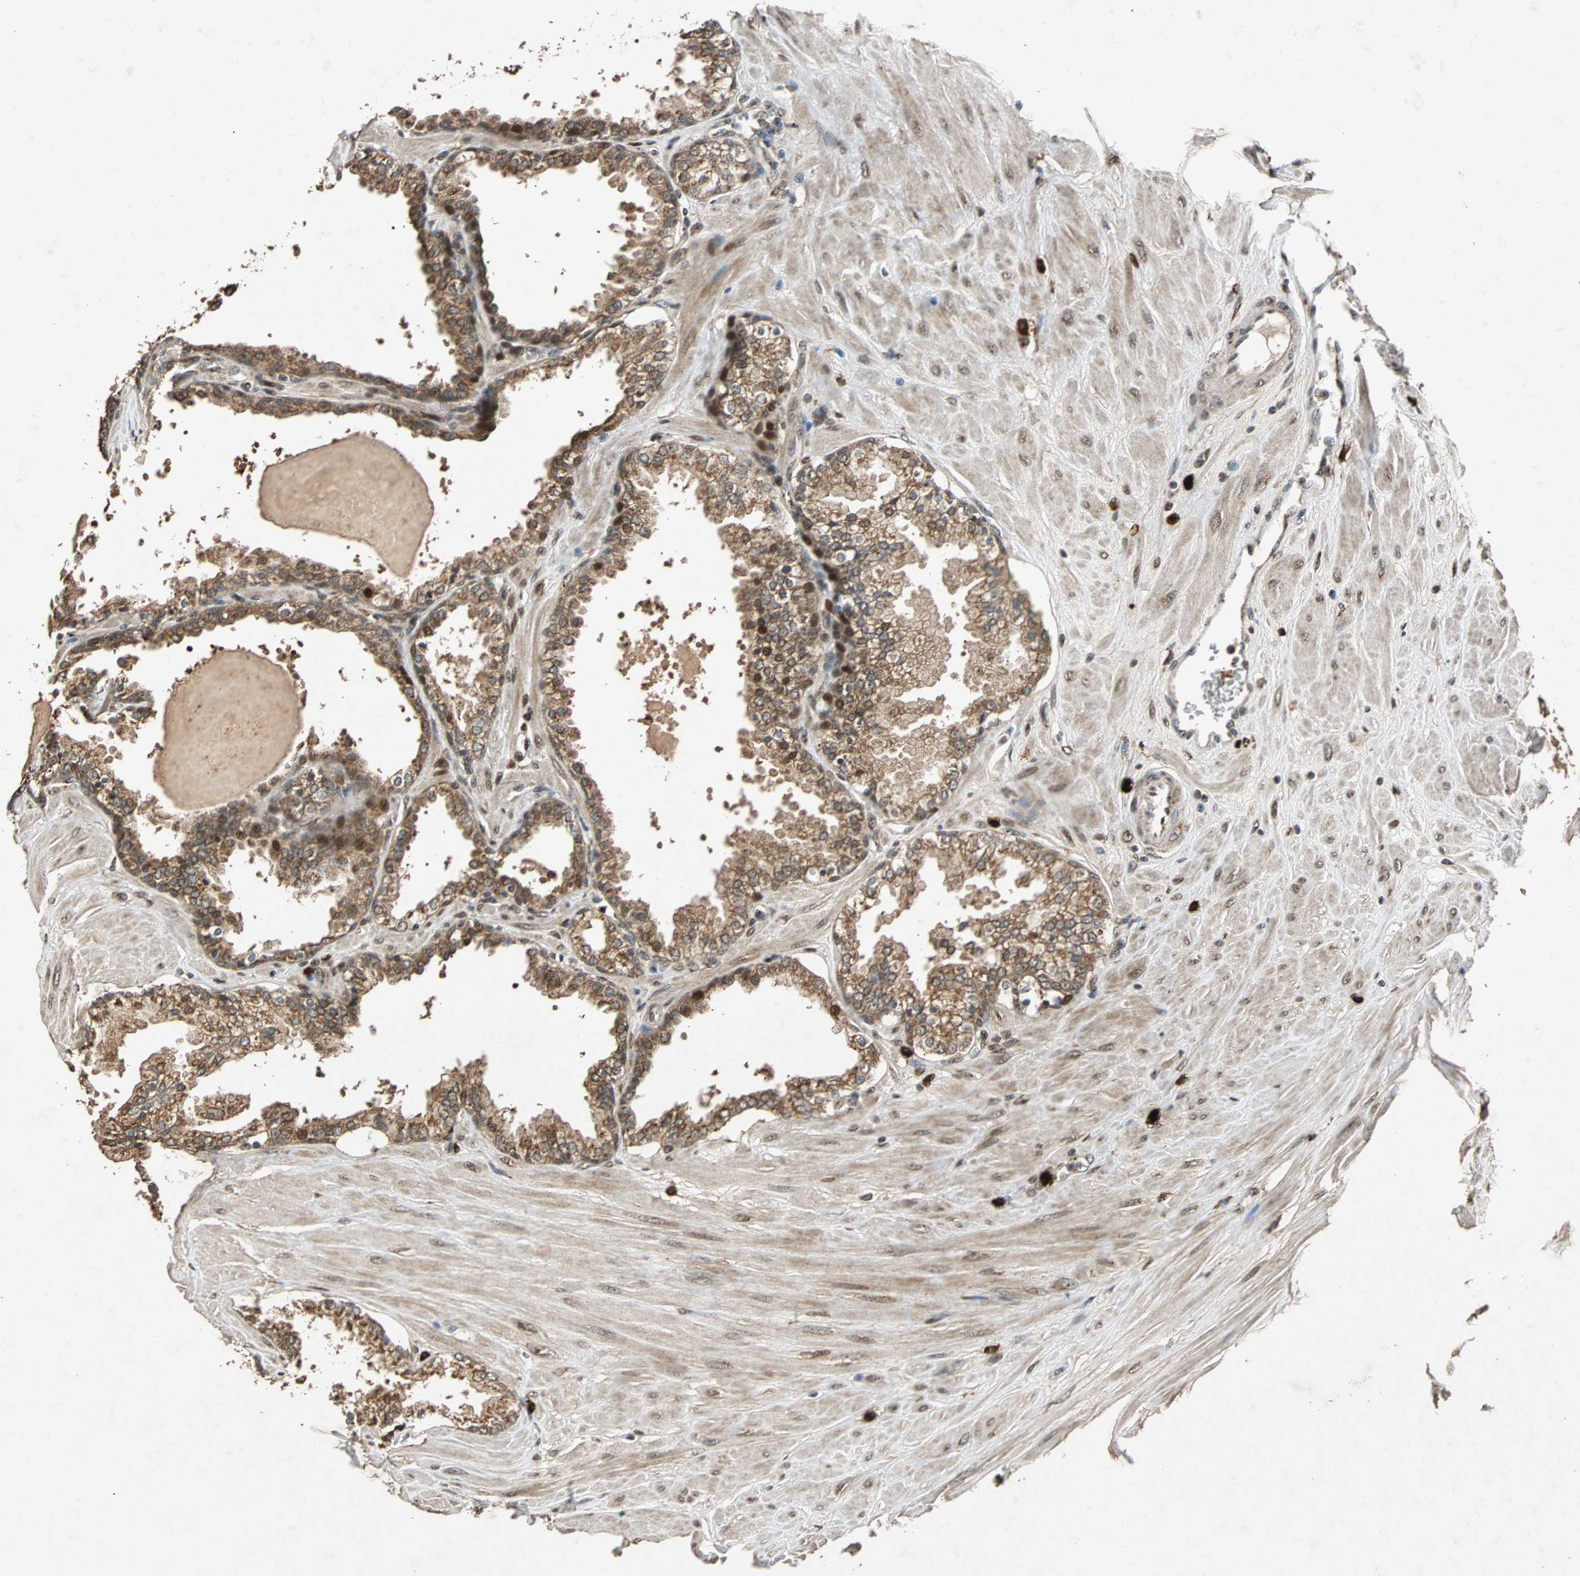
{"staining": {"intensity": "strong", "quantity": ">75%", "location": "cytoplasmic/membranous,nuclear"}, "tissue": "prostate", "cell_type": "Glandular cells", "image_type": "normal", "snomed": [{"axis": "morphology", "description": "Normal tissue, NOS"}, {"axis": "topography", "description": "Prostate"}], "caption": "There is high levels of strong cytoplasmic/membranous,nuclear positivity in glandular cells of unremarkable prostate, as demonstrated by immunohistochemical staining (brown color).", "gene": "USP31", "patient": {"sex": "male", "age": 51}}